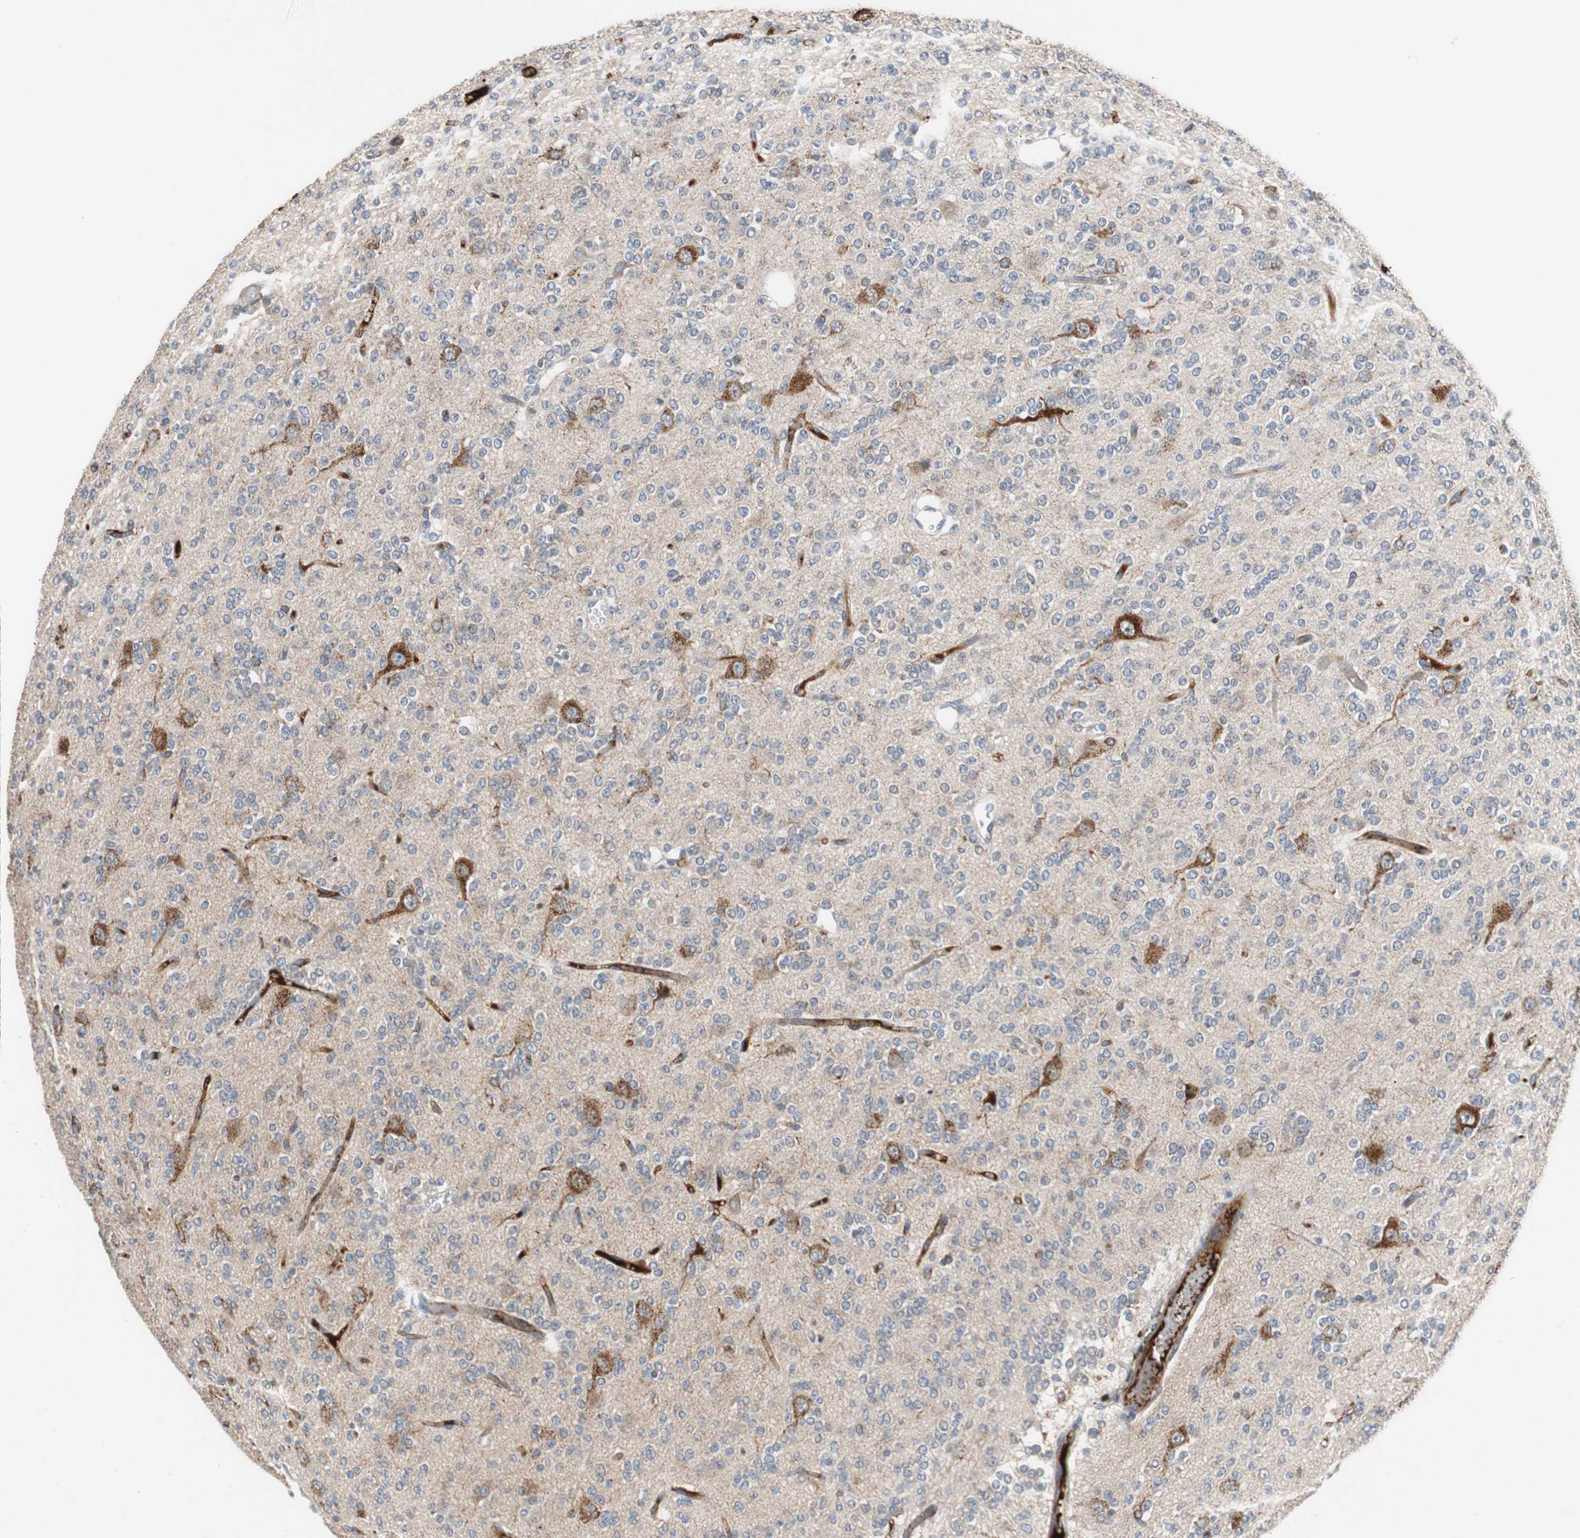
{"staining": {"intensity": "weak", "quantity": "<25%", "location": "cytoplasmic/membranous"}, "tissue": "glioma", "cell_type": "Tumor cells", "image_type": "cancer", "snomed": [{"axis": "morphology", "description": "Glioma, malignant, Low grade"}, {"axis": "topography", "description": "Brain"}], "caption": "Immunohistochemistry (IHC) of glioma exhibits no staining in tumor cells. (Stains: DAB (3,3'-diaminobenzidine) IHC with hematoxylin counter stain, Microscopy: brightfield microscopy at high magnification).", "gene": "SORT1", "patient": {"sex": "male", "age": 38}}